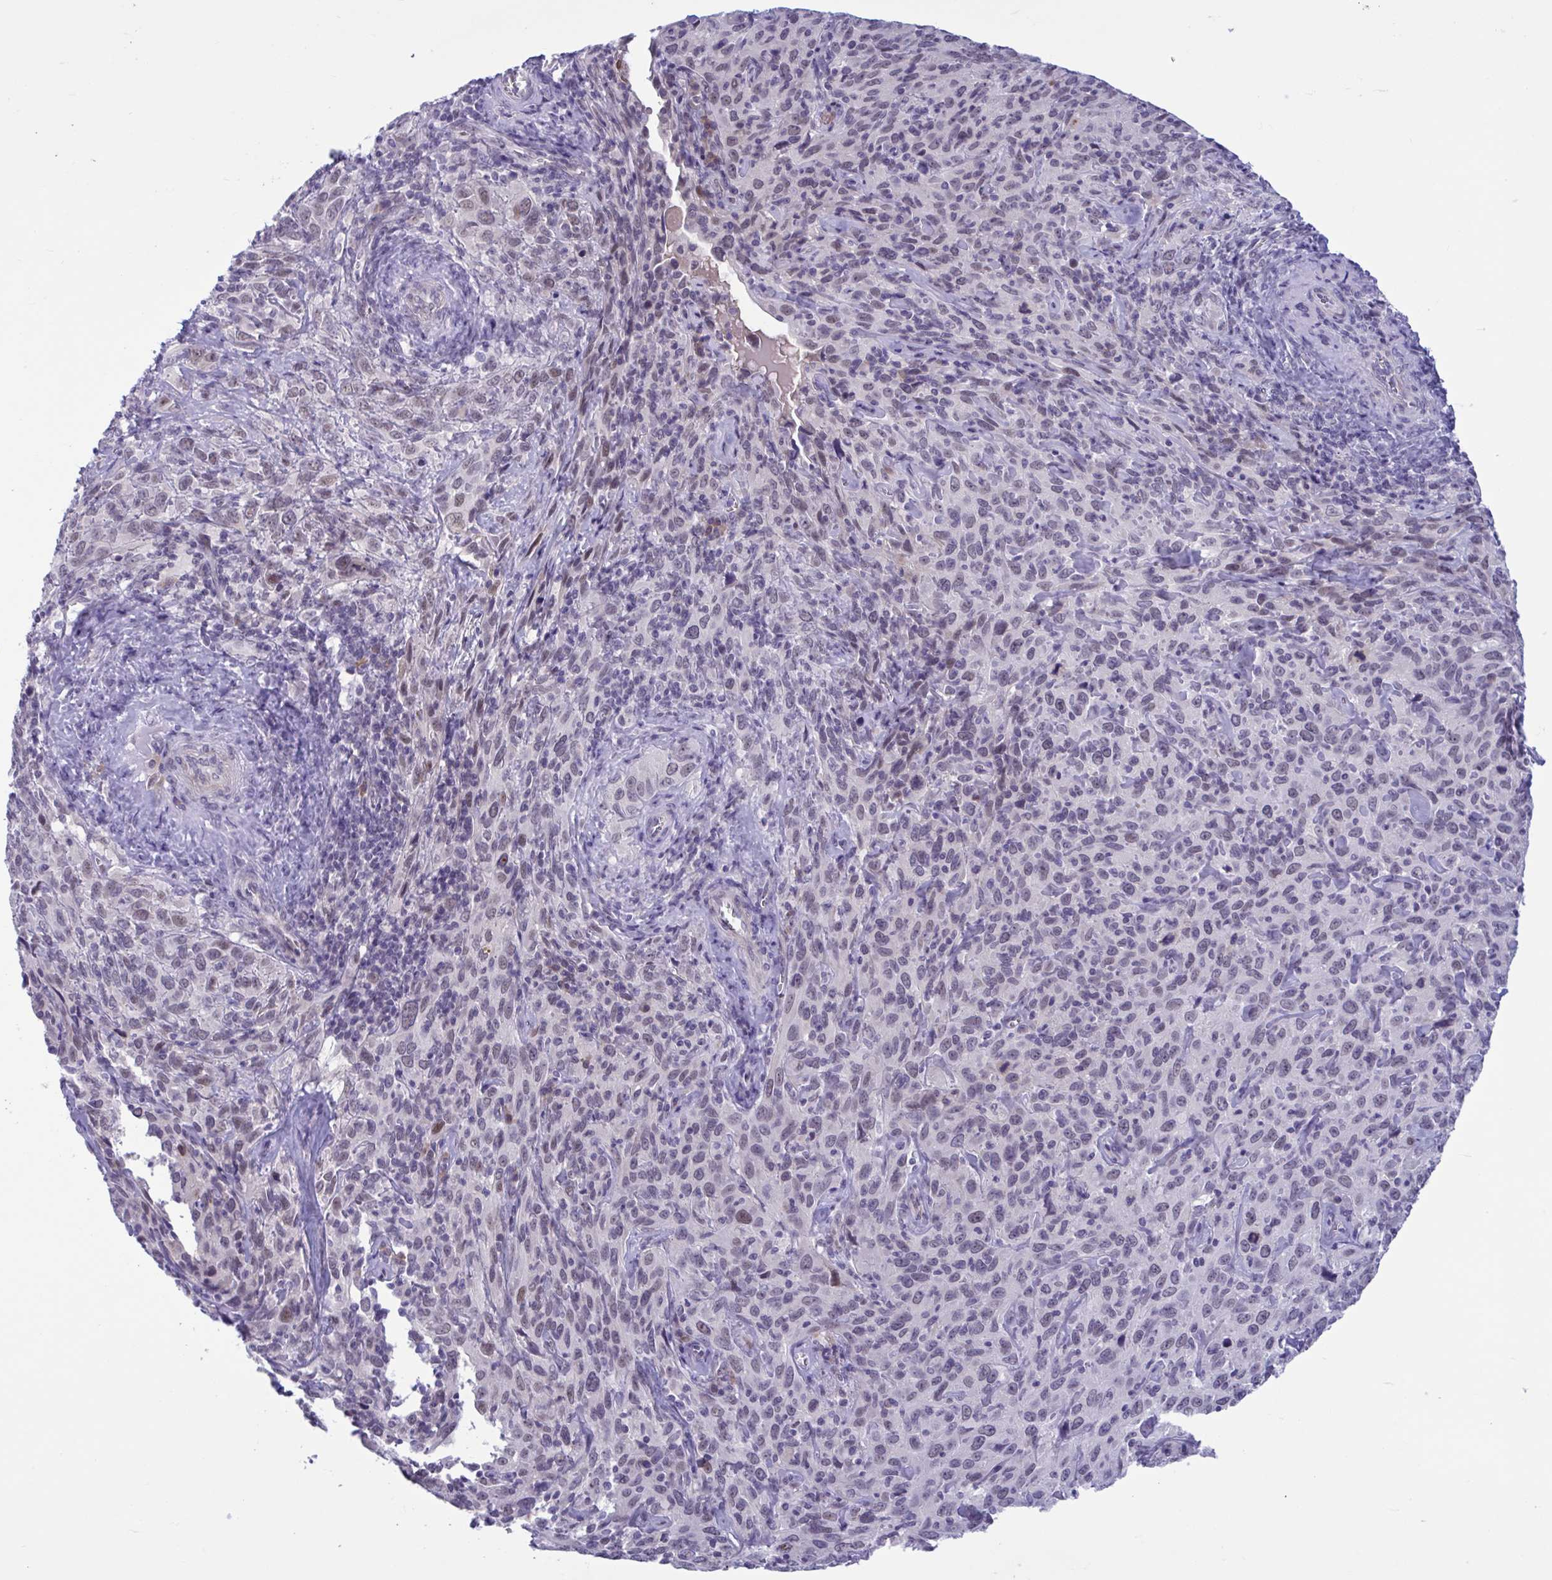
{"staining": {"intensity": "weak", "quantity": "<25%", "location": "nuclear"}, "tissue": "cervical cancer", "cell_type": "Tumor cells", "image_type": "cancer", "snomed": [{"axis": "morphology", "description": "Normal tissue, NOS"}, {"axis": "morphology", "description": "Squamous cell carcinoma, NOS"}, {"axis": "topography", "description": "Cervix"}], "caption": "Immunohistochemistry (IHC) photomicrograph of human cervical cancer (squamous cell carcinoma) stained for a protein (brown), which reveals no positivity in tumor cells.", "gene": "CNGB3", "patient": {"sex": "female", "age": 51}}